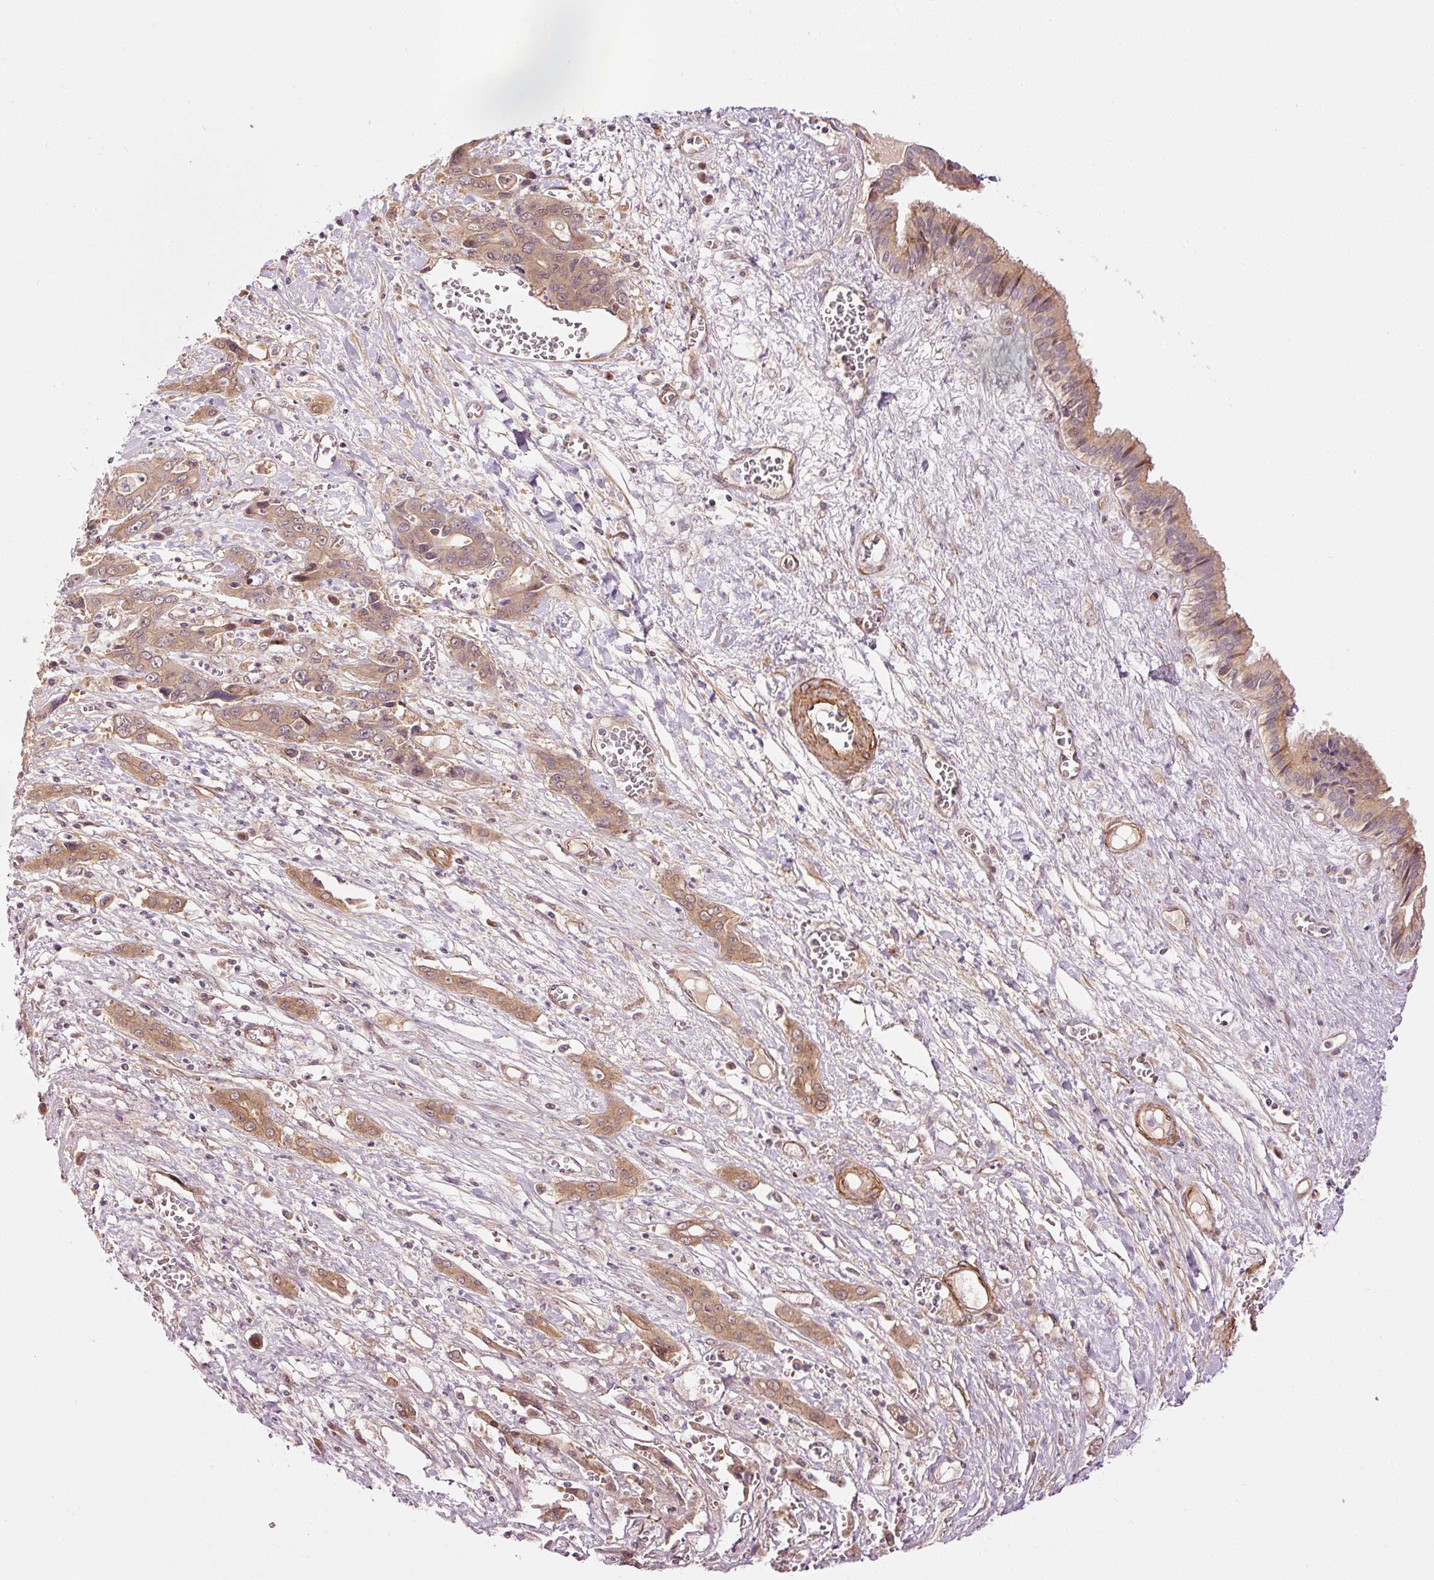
{"staining": {"intensity": "moderate", "quantity": ">75%", "location": "cytoplasmic/membranous"}, "tissue": "liver cancer", "cell_type": "Tumor cells", "image_type": "cancer", "snomed": [{"axis": "morphology", "description": "Cholangiocarcinoma"}, {"axis": "topography", "description": "Liver"}], "caption": "Immunohistochemical staining of cholangiocarcinoma (liver) shows medium levels of moderate cytoplasmic/membranous protein expression in about >75% of tumor cells.", "gene": "PPP1R14B", "patient": {"sex": "male", "age": 67}}